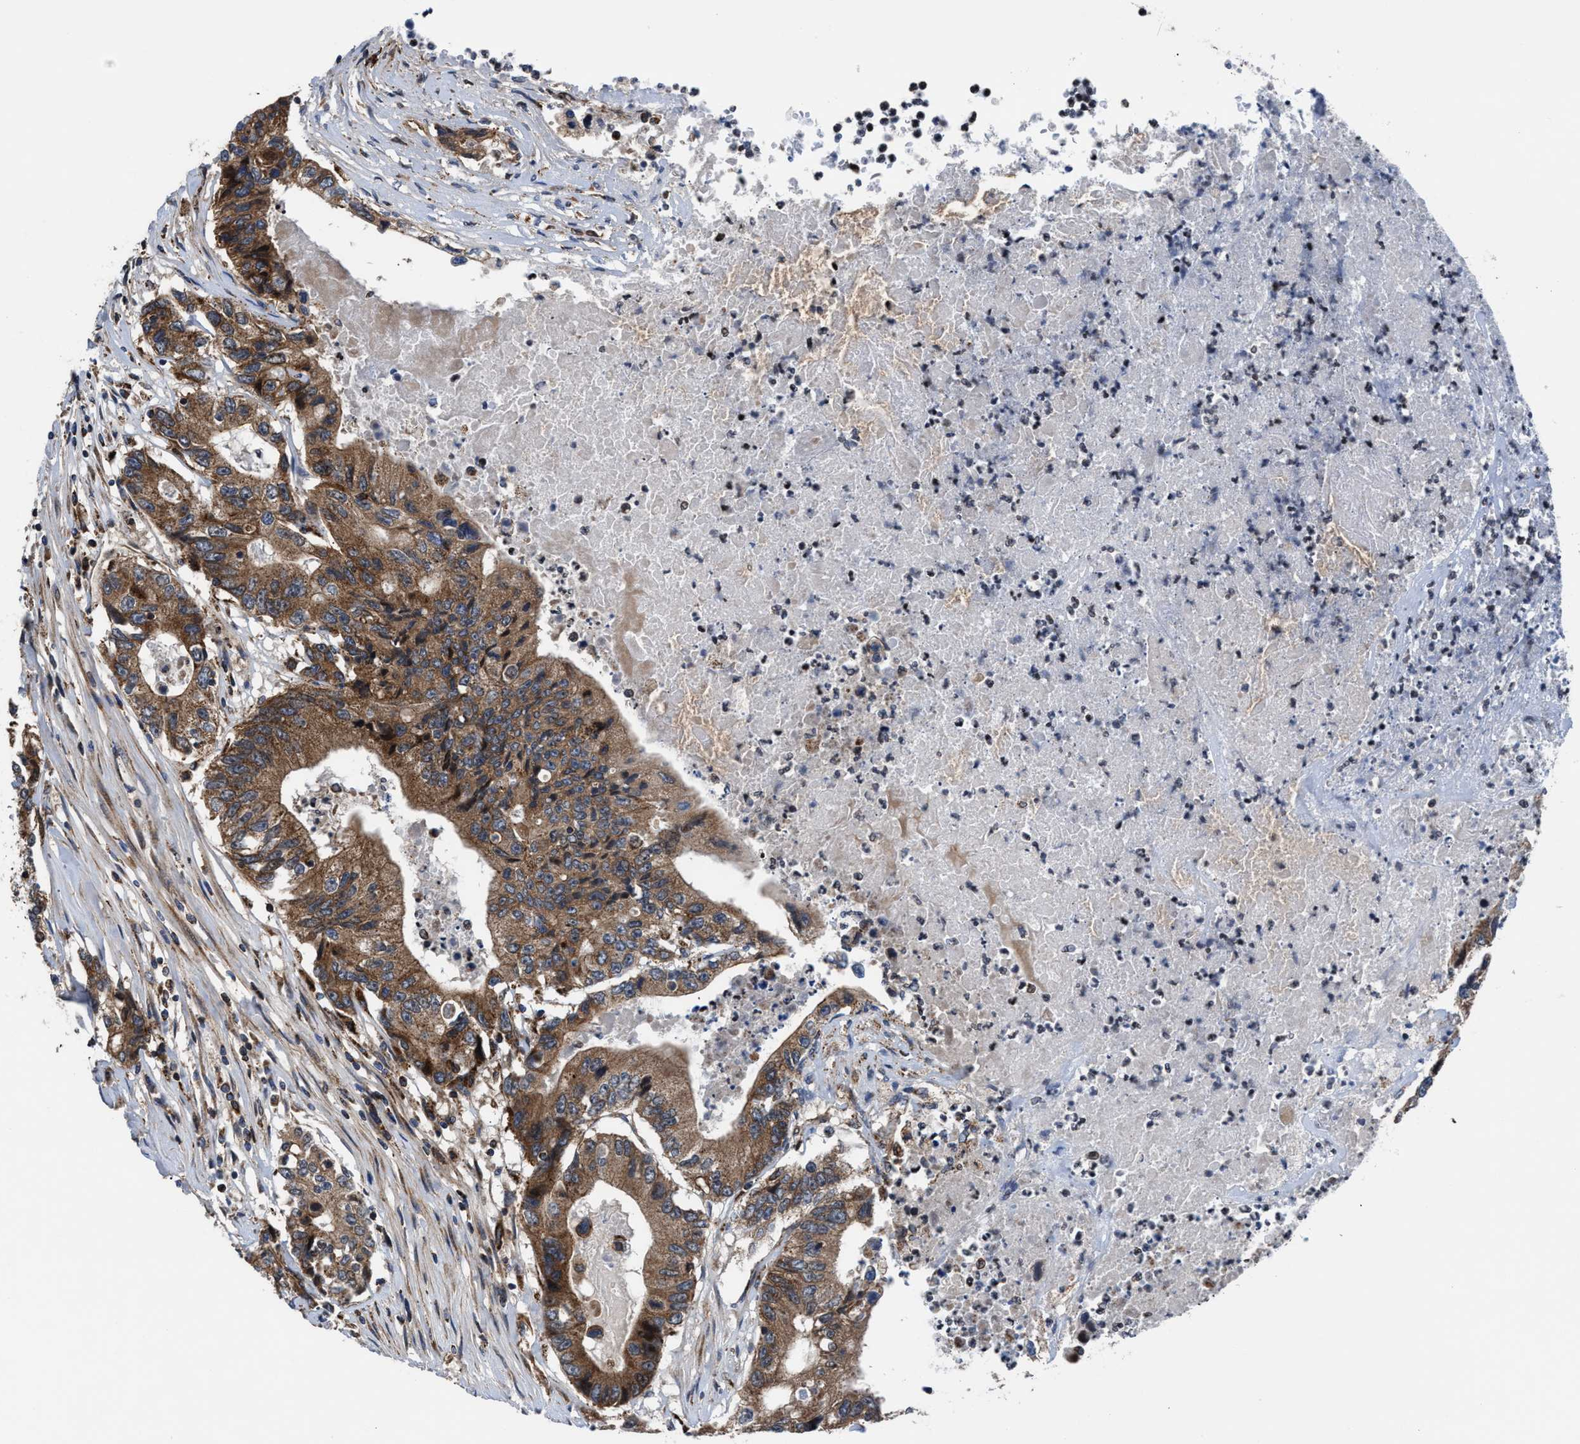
{"staining": {"intensity": "moderate", "quantity": ">75%", "location": "cytoplasmic/membranous"}, "tissue": "colorectal cancer", "cell_type": "Tumor cells", "image_type": "cancer", "snomed": [{"axis": "morphology", "description": "Adenocarcinoma, NOS"}, {"axis": "topography", "description": "Colon"}], "caption": "DAB (3,3'-diaminobenzidine) immunohistochemical staining of human colorectal cancer displays moderate cytoplasmic/membranous protein positivity in about >75% of tumor cells.", "gene": "PRR15L", "patient": {"sex": "female", "age": 77}}